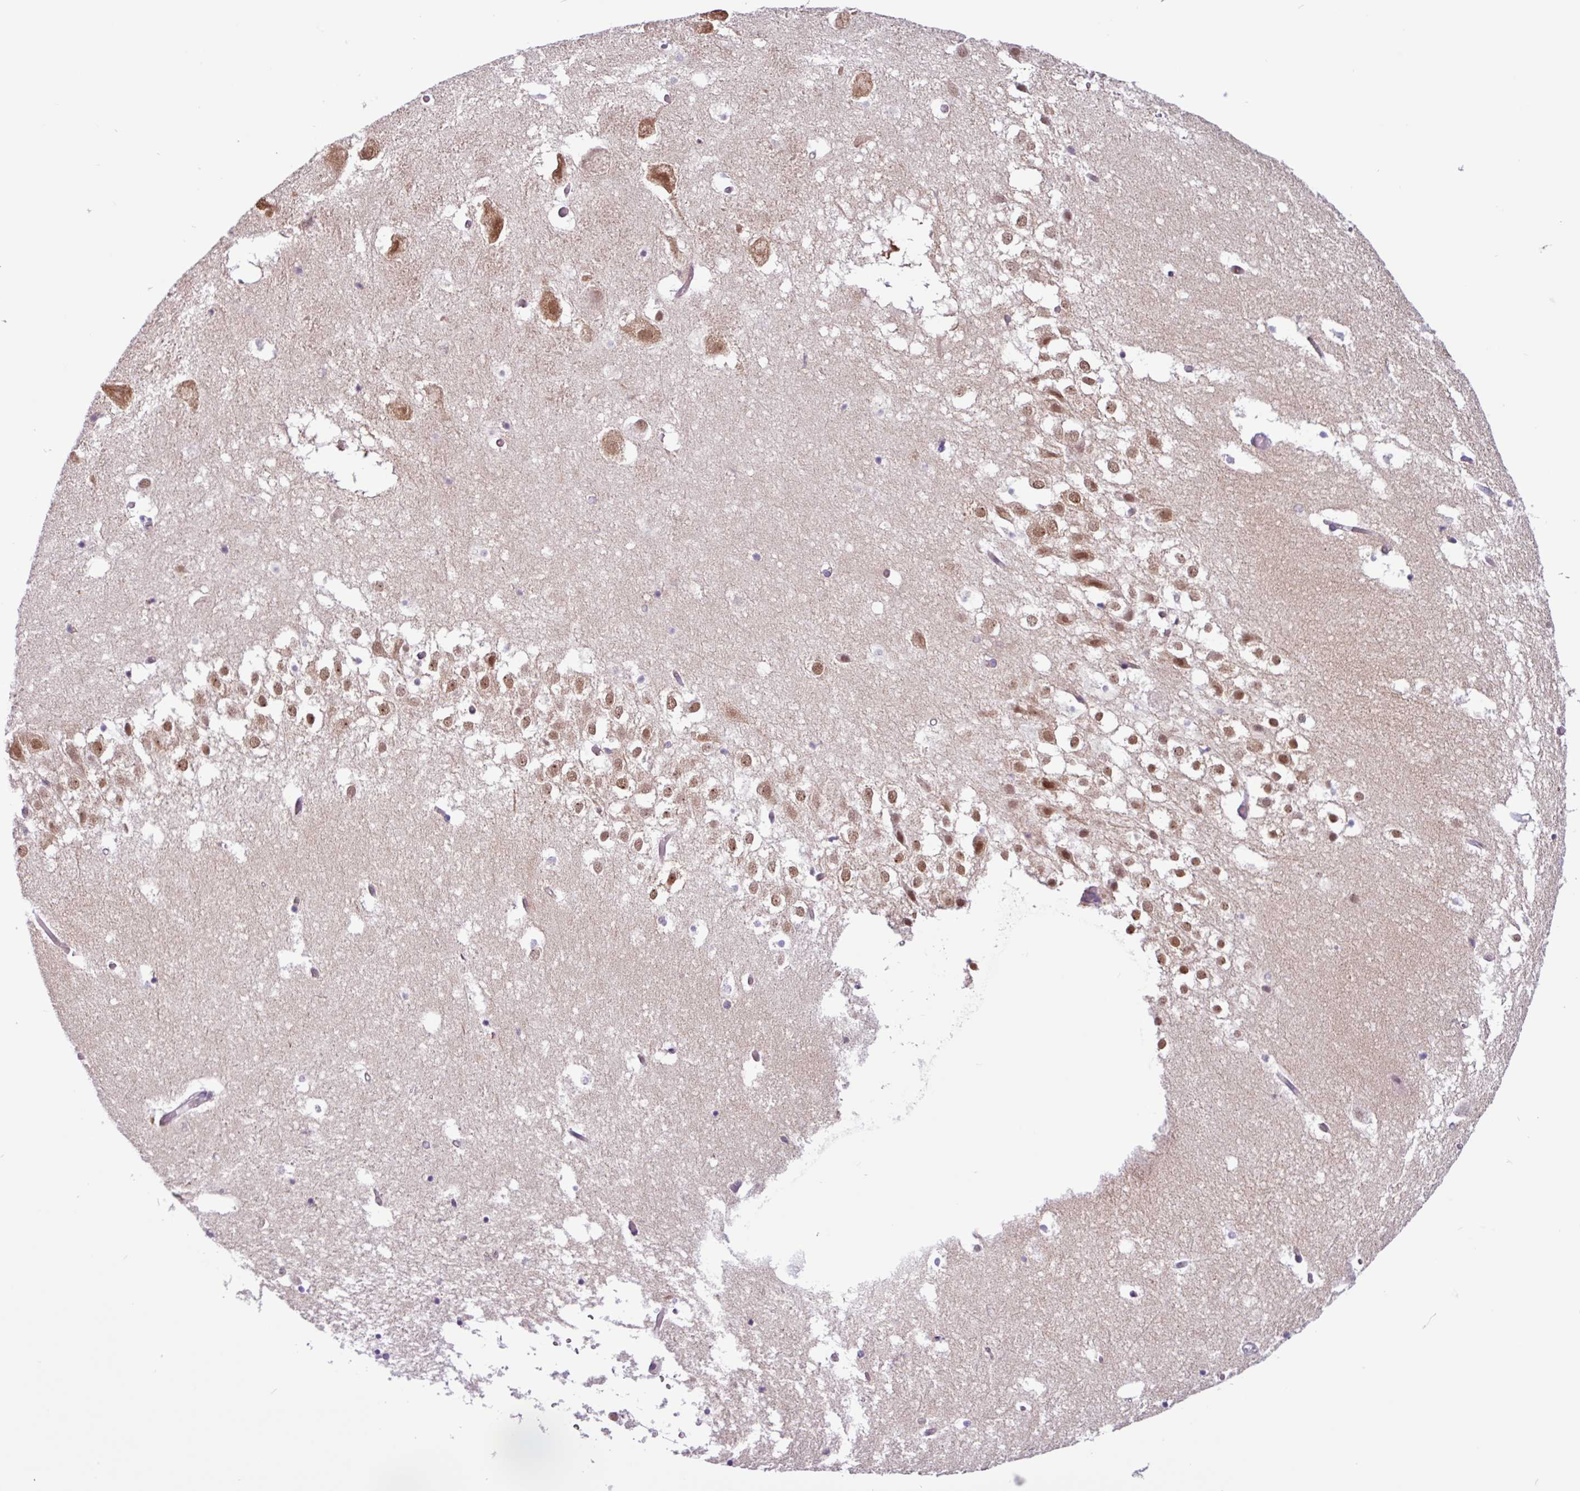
{"staining": {"intensity": "negative", "quantity": "none", "location": "none"}, "tissue": "hippocampus", "cell_type": "Glial cells", "image_type": "normal", "snomed": [{"axis": "morphology", "description": "Normal tissue, NOS"}, {"axis": "topography", "description": "Hippocampus"}], "caption": "This is an immunohistochemistry (IHC) micrograph of normal human hippocampus. There is no expression in glial cells.", "gene": "ACTR3B", "patient": {"sex": "female", "age": 52}}